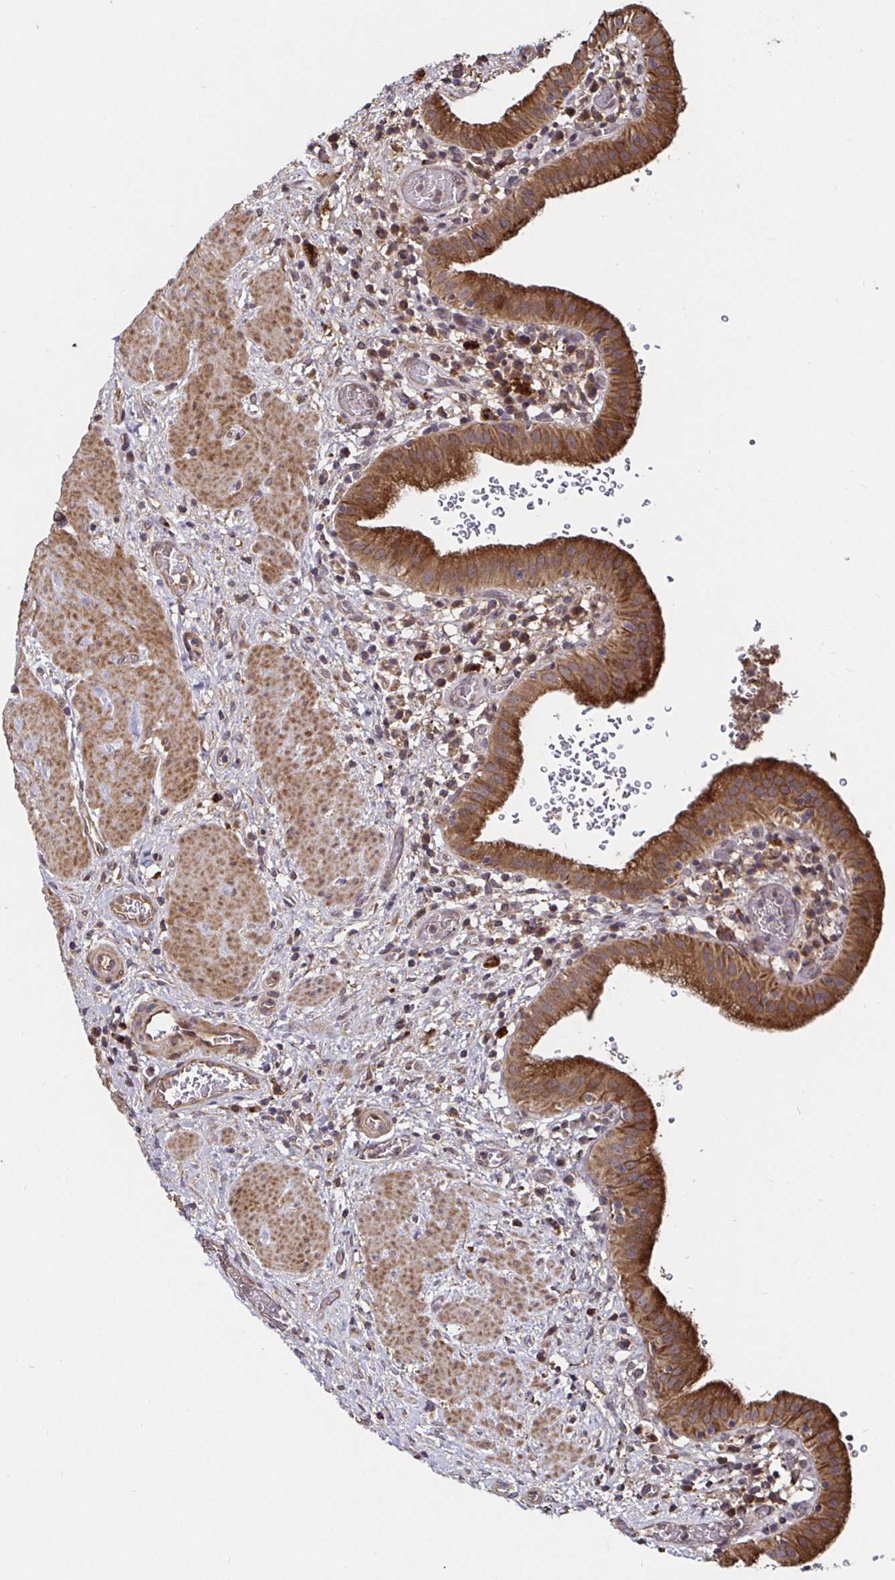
{"staining": {"intensity": "strong", "quantity": ">75%", "location": "cytoplasmic/membranous"}, "tissue": "gallbladder", "cell_type": "Glandular cells", "image_type": "normal", "snomed": [{"axis": "morphology", "description": "Normal tissue, NOS"}, {"axis": "topography", "description": "Gallbladder"}], "caption": "High-power microscopy captured an immunohistochemistry micrograph of benign gallbladder, revealing strong cytoplasmic/membranous expression in about >75% of glandular cells. Using DAB (brown) and hematoxylin (blue) stains, captured at high magnification using brightfield microscopy.", "gene": "SMYD3", "patient": {"sex": "male", "age": 26}}